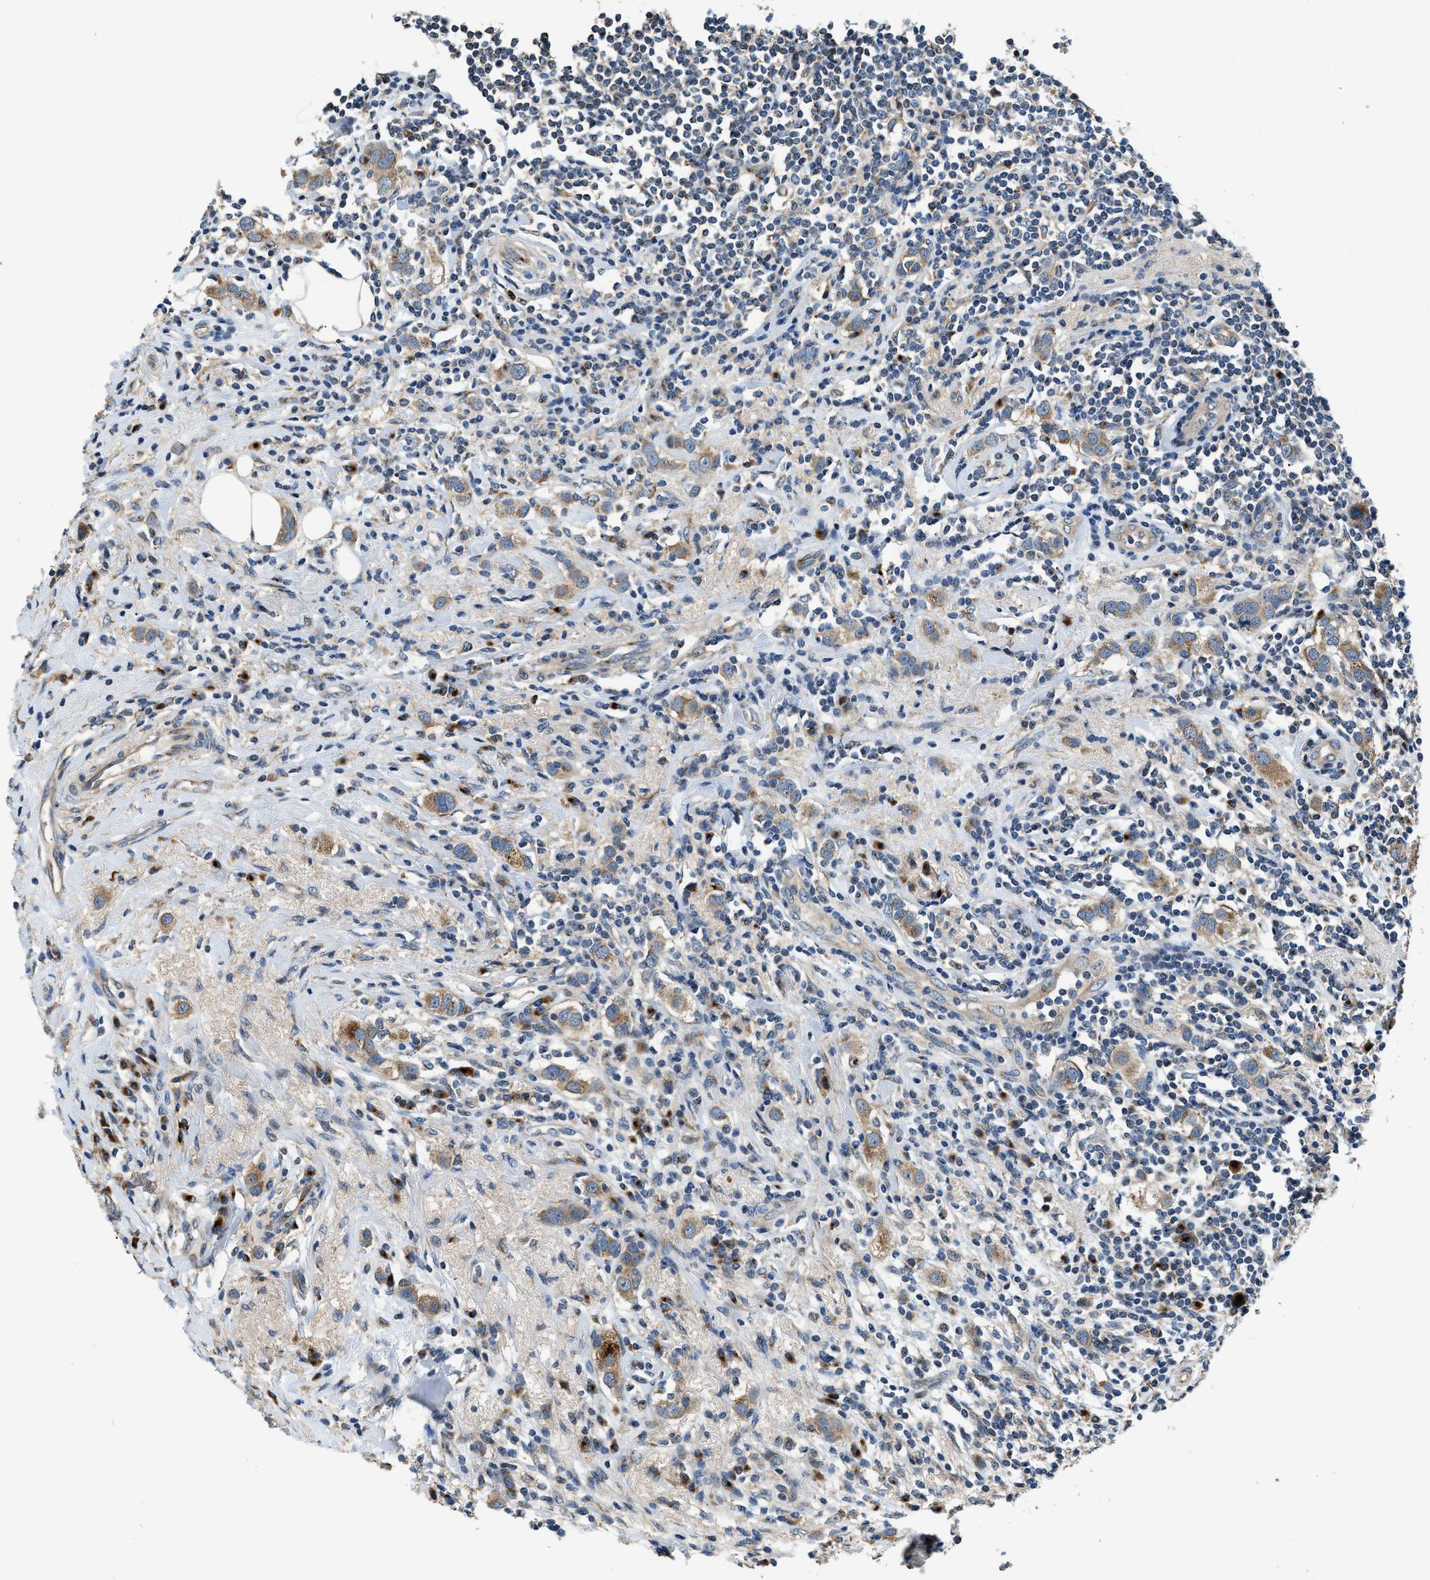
{"staining": {"intensity": "moderate", "quantity": ">75%", "location": "cytoplasmic/membranous"}, "tissue": "breast cancer", "cell_type": "Tumor cells", "image_type": "cancer", "snomed": [{"axis": "morphology", "description": "Duct carcinoma"}, {"axis": "topography", "description": "Breast"}], "caption": "IHC (DAB (3,3'-diaminobenzidine)) staining of human breast invasive ductal carcinoma demonstrates moderate cytoplasmic/membranous protein staining in about >75% of tumor cells.", "gene": "FUT8", "patient": {"sex": "female", "age": 50}}